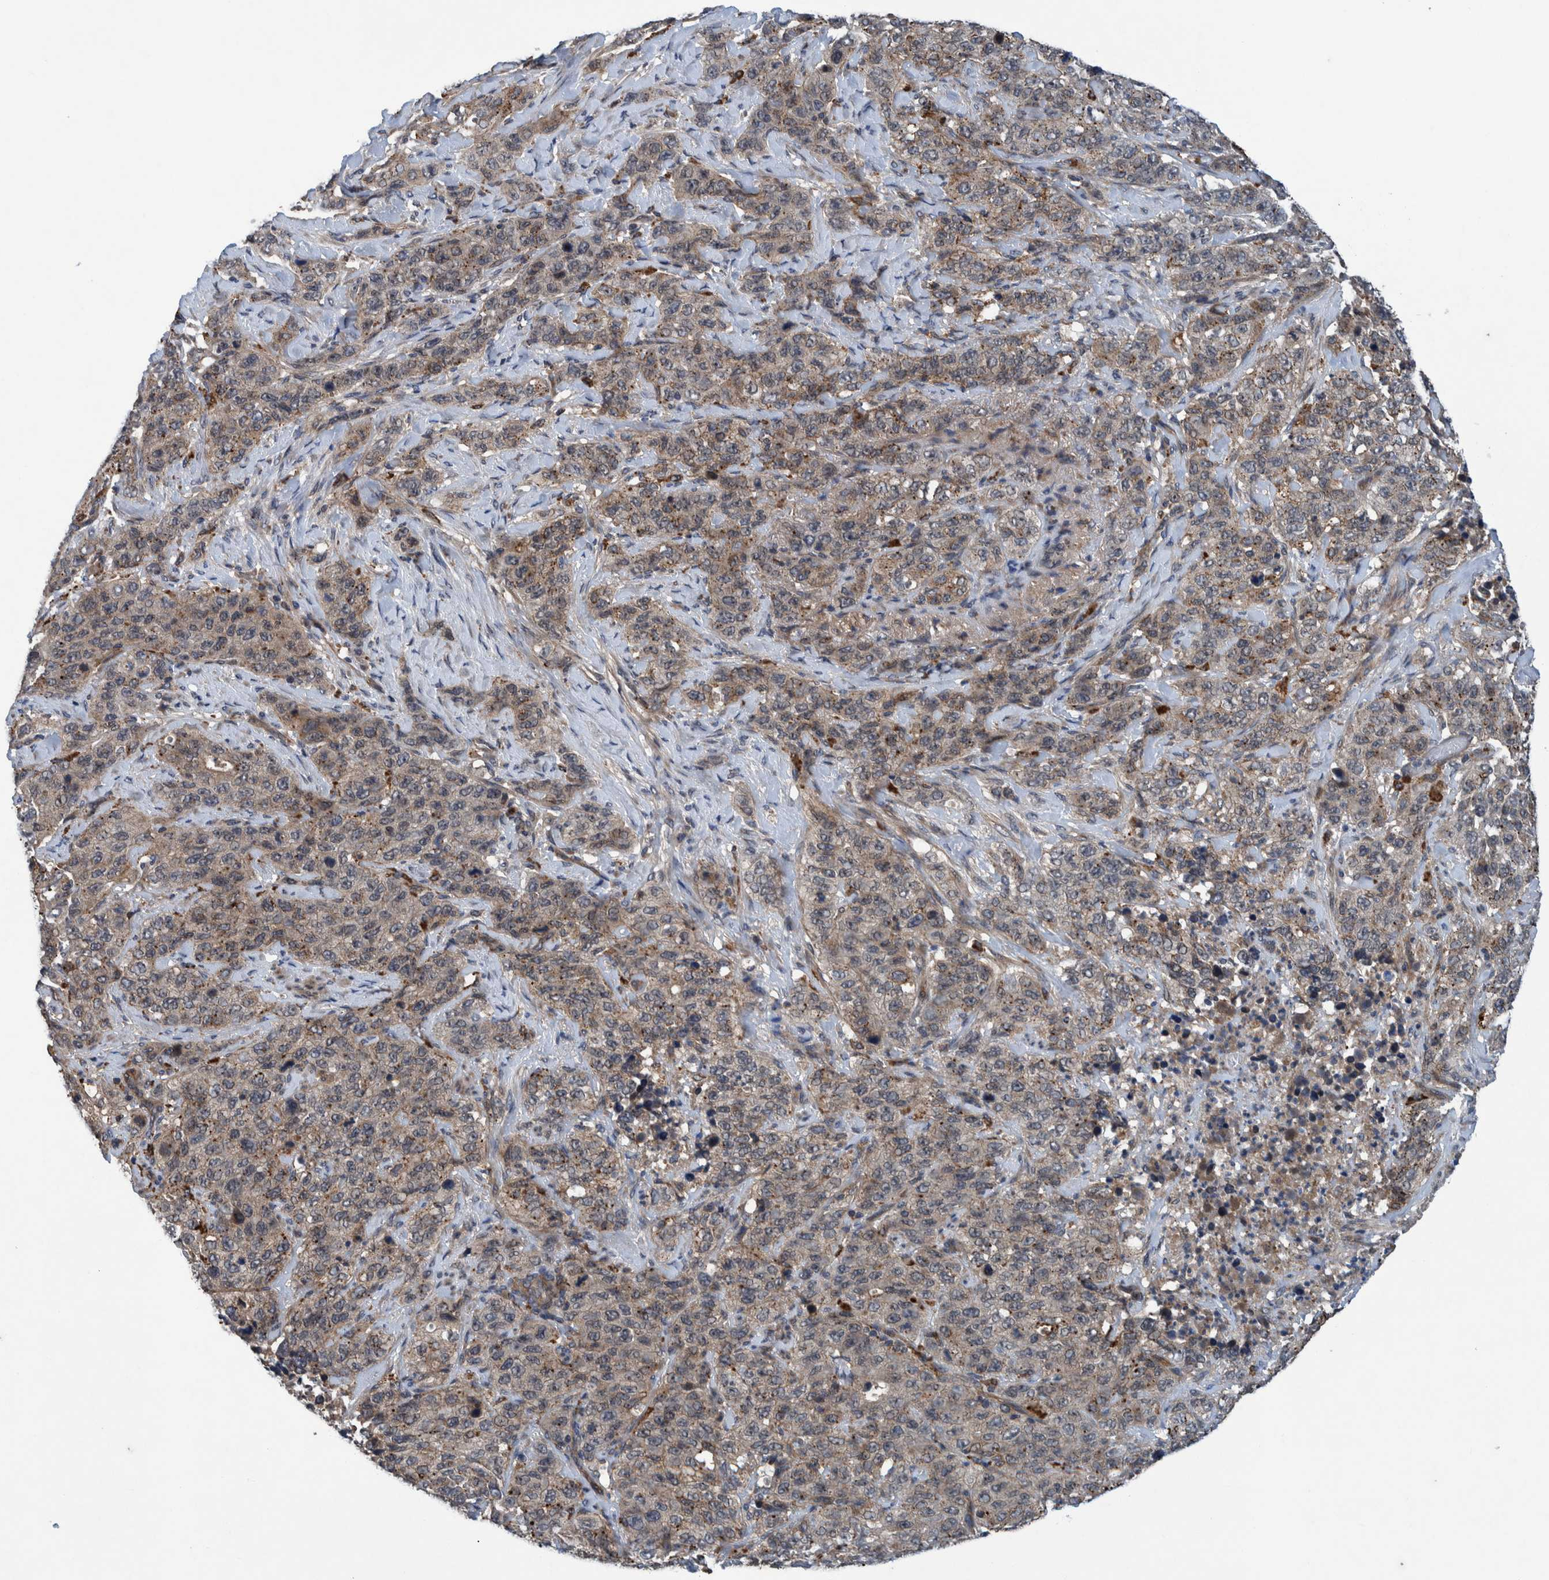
{"staining": {"intensity": "weak", "quantity": ">75%", "location": "cytoplasmic/membranous"}, "tissue": "stomach cancer", "cell_type": "Tumor cells", "image_type": "cancer", "snomed": [{"axis": "morphology", "description": "Adenocarcinoma, NOS"}, {"axis": "topography", "description": "Stomach"}], "caption": "There is low levels of weak cytoplasmic/membranous expression in tumor cells of stomach cancer, as demonstrated by immunohistochemical staining (brown color).", "gene": "ITIH3", "patient": {"sex": "male", "age": 48}}